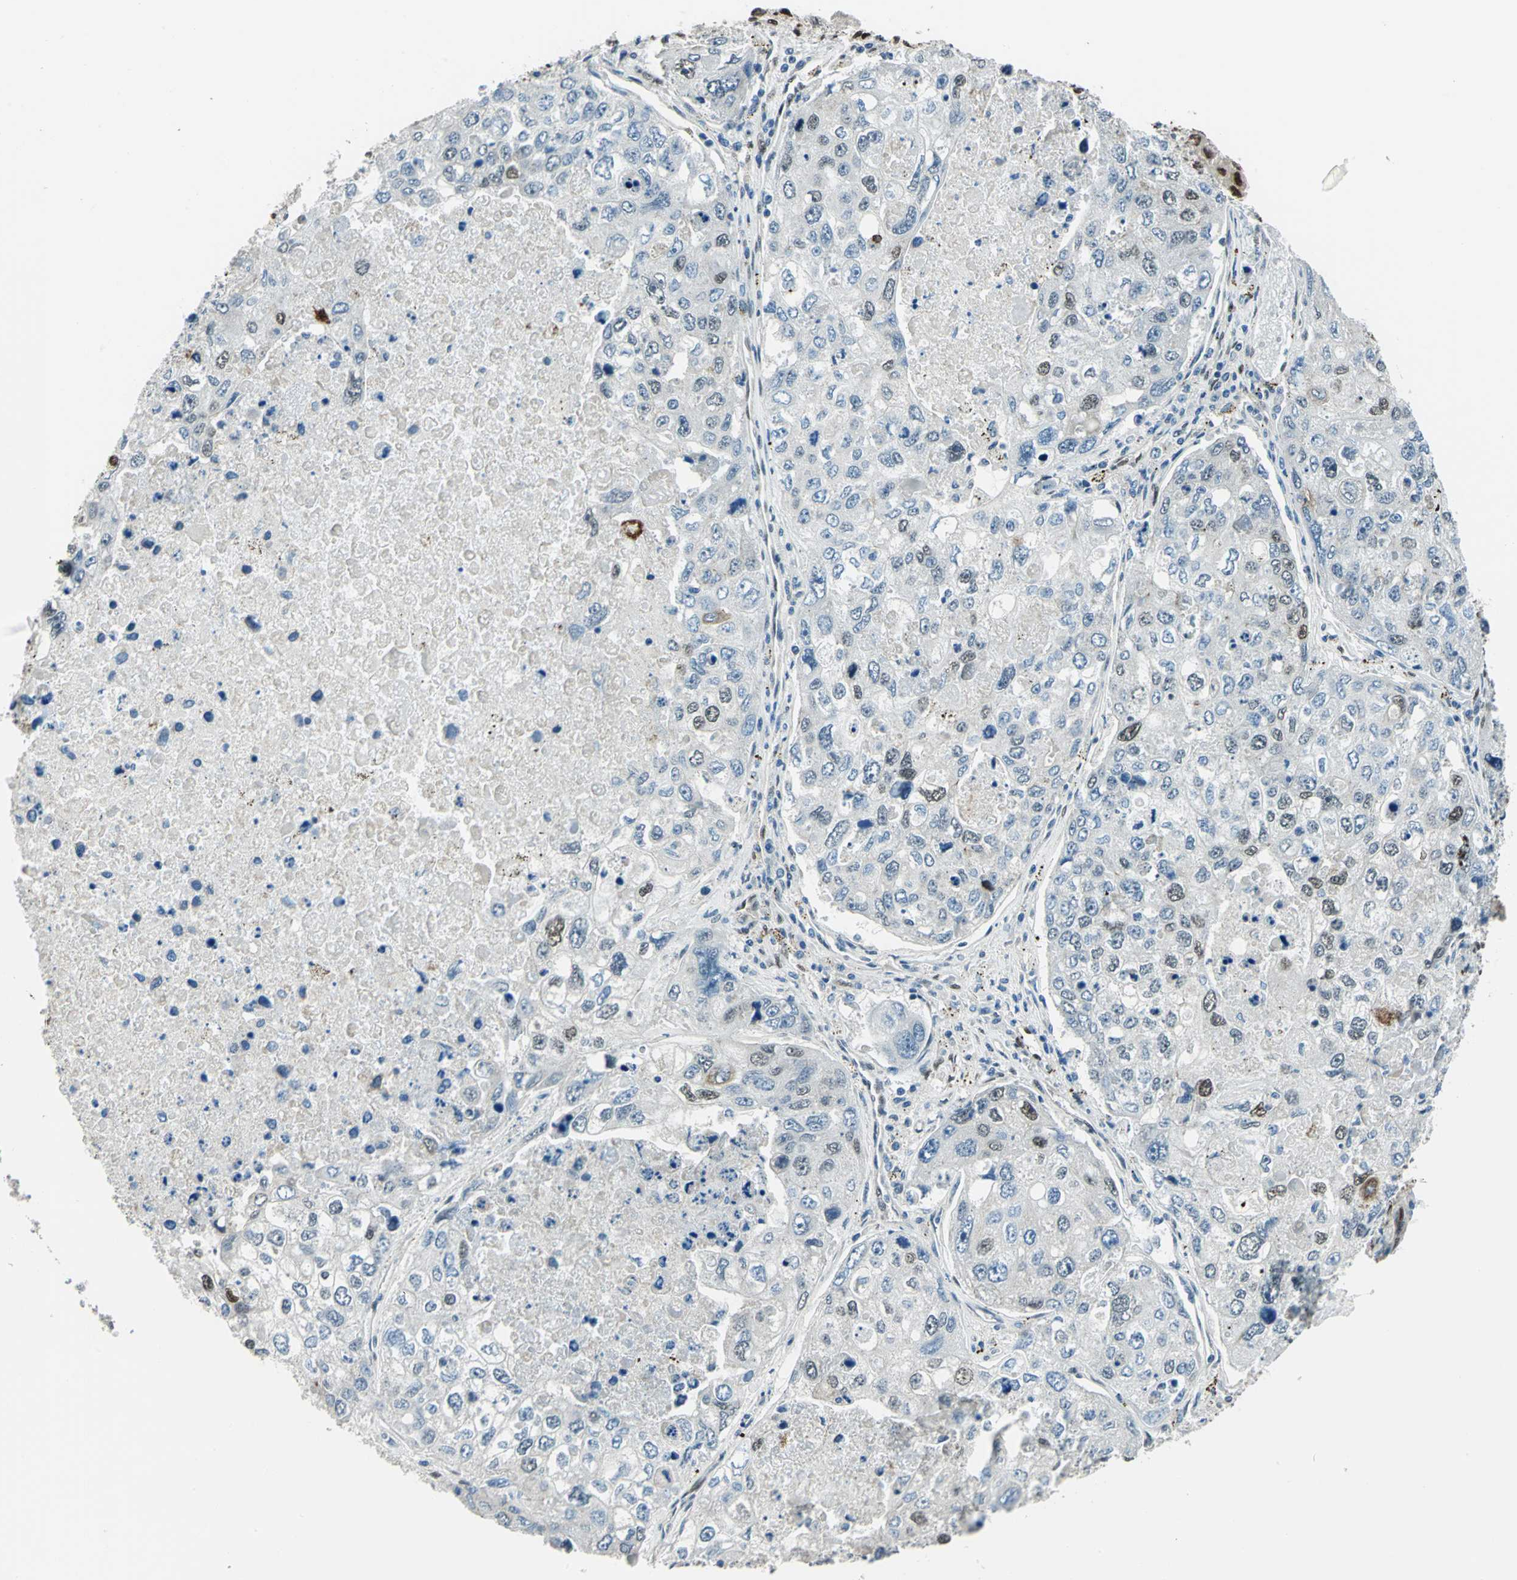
{"staining": {"intensity": "moderate", "quantity": "<25%", "location": "nuclear"}, "tissue": "urothelial cancer", "cell_type": "Tumor cells", "image_type": "cancer", "snomed": [{"axis": "morphology", "description": "Urothelial carcinoma, High grade"}, {"axis": "topography", "description": "Lymph node"}, {"axis": "topography", "description": "Urinary bladder"}], "caption": "Approximately <25% of tumor cells in high-grade urothelial carcinoma demonstrate moderate nuclear protein staining as visualized by brown immunohistochemical staining.", "gene": "NFIA", "patient": {"sex": "male", "age": 51}}